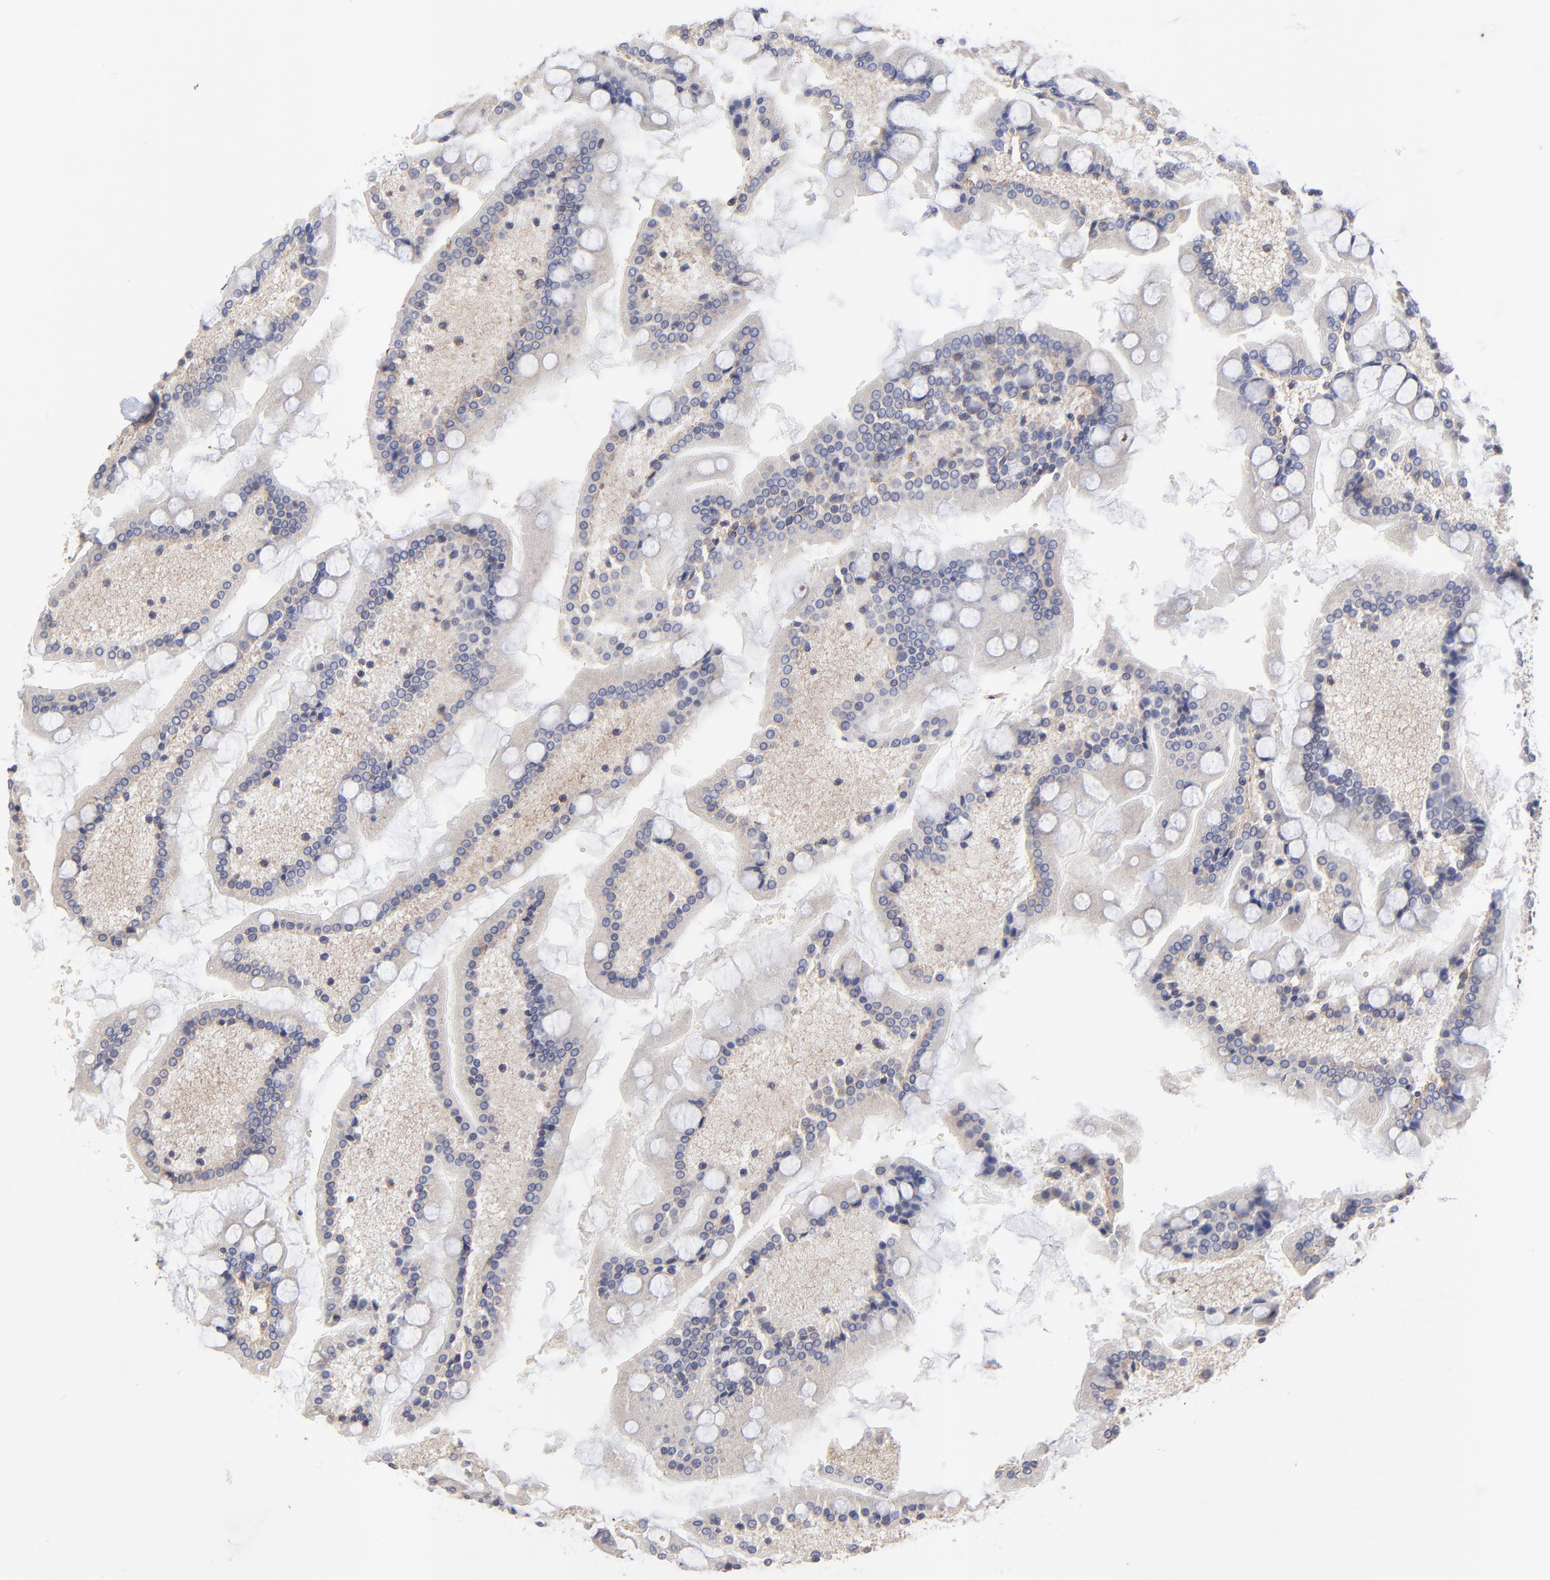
{"staining": {"intensity": "weak", "quantity": "25%-75%", "location": "cytoplasmic/membranous"}, "tissue": "small intestine", "cell_type": "Glandular cells", "image_type": "normal", "snomed": [{"axis": "morphology", "description": "Normal tissue, NOS"}, {"axis": "topography", "description": "Small intestine"}], "caption": "A micrograph of small intestine stained for a protein reveals weak cytoplasmic/membranous brown staining in glandular cells. (DAB = brown stain, brightfield microscopy at high magnification).", "gene": "SULF2", "patient": {"sex": "male", "age": 41}}